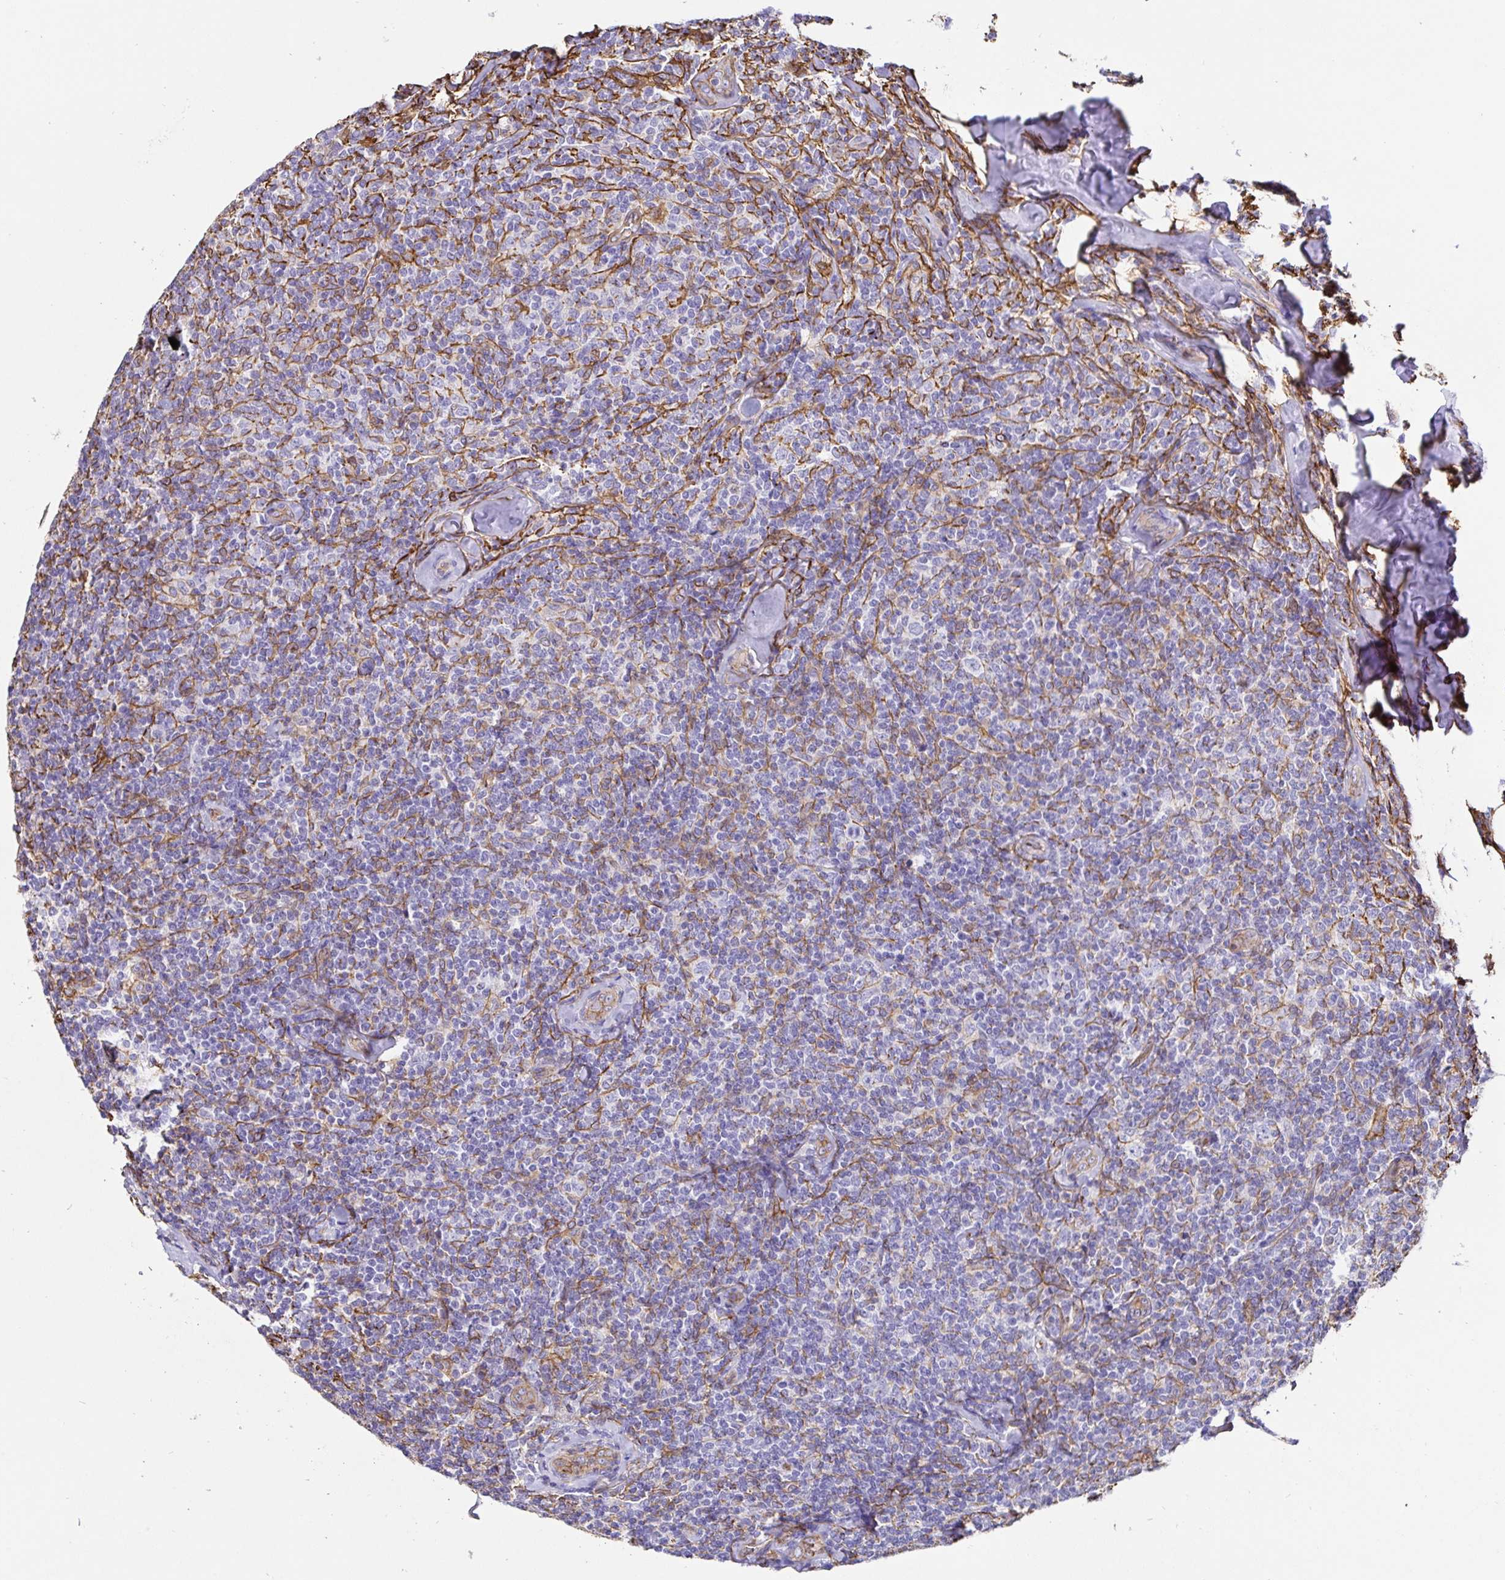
{"staining": {"intensity": "negative", "quantity": "none", "location": "none"}, "tissue": "lymphoma", "cell_type": "Tumor cells", "image_type": "cancer", "snomed": [{"axis": "morphology", "description": "Malignant lymphoma, non-Hodgkin's type, Low grade"}, {"axis": "topography", "description": "Lymph node"}], "caption": "This is an IHC image of human low-grade malignant lymphoma, non-Hodgkin's type. There is no expression in tumor cells.", "gene": "ANXA2", "patient": {"sex": "female", "age": 56}}